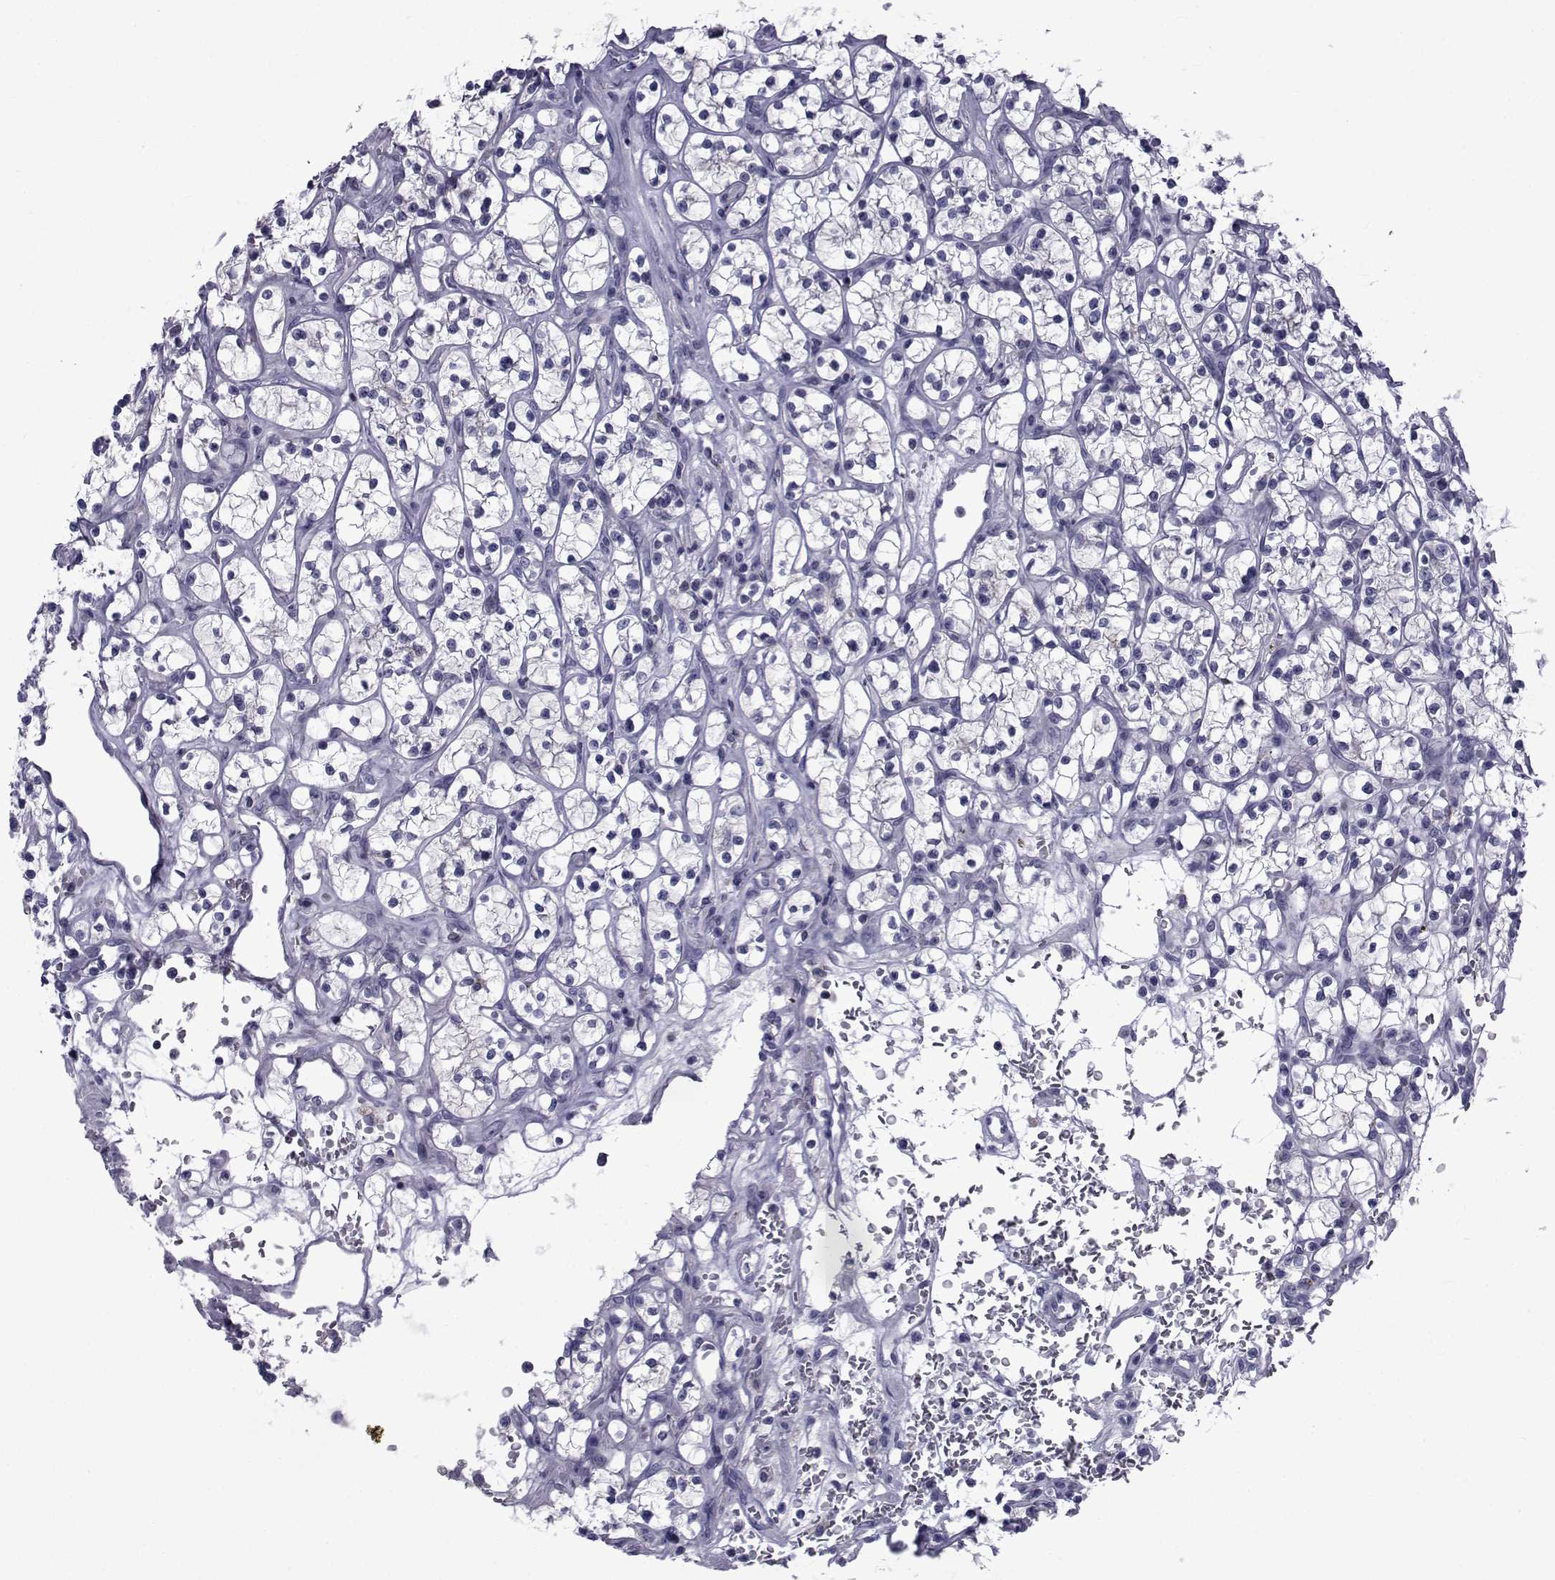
{"staining": {"intensity": "negative", "quantity": "none", "location": "none"}, "tissue": "renal cancer", "cell_type": "Tumor cells", "image_type": "cancer", "snomed": [{"axis": "morphology", "description": "Adenocarcinoma, NOS"}, {"axis": "topography", "description": "Kidney"}], "caption": "Renal adenocarcinoma stained for a protein using immunohistochemistry (IHC) reveals no positivity tumor cells.", "gene": "PDE6H", "patient": {"sex": "female", "age": 64}}